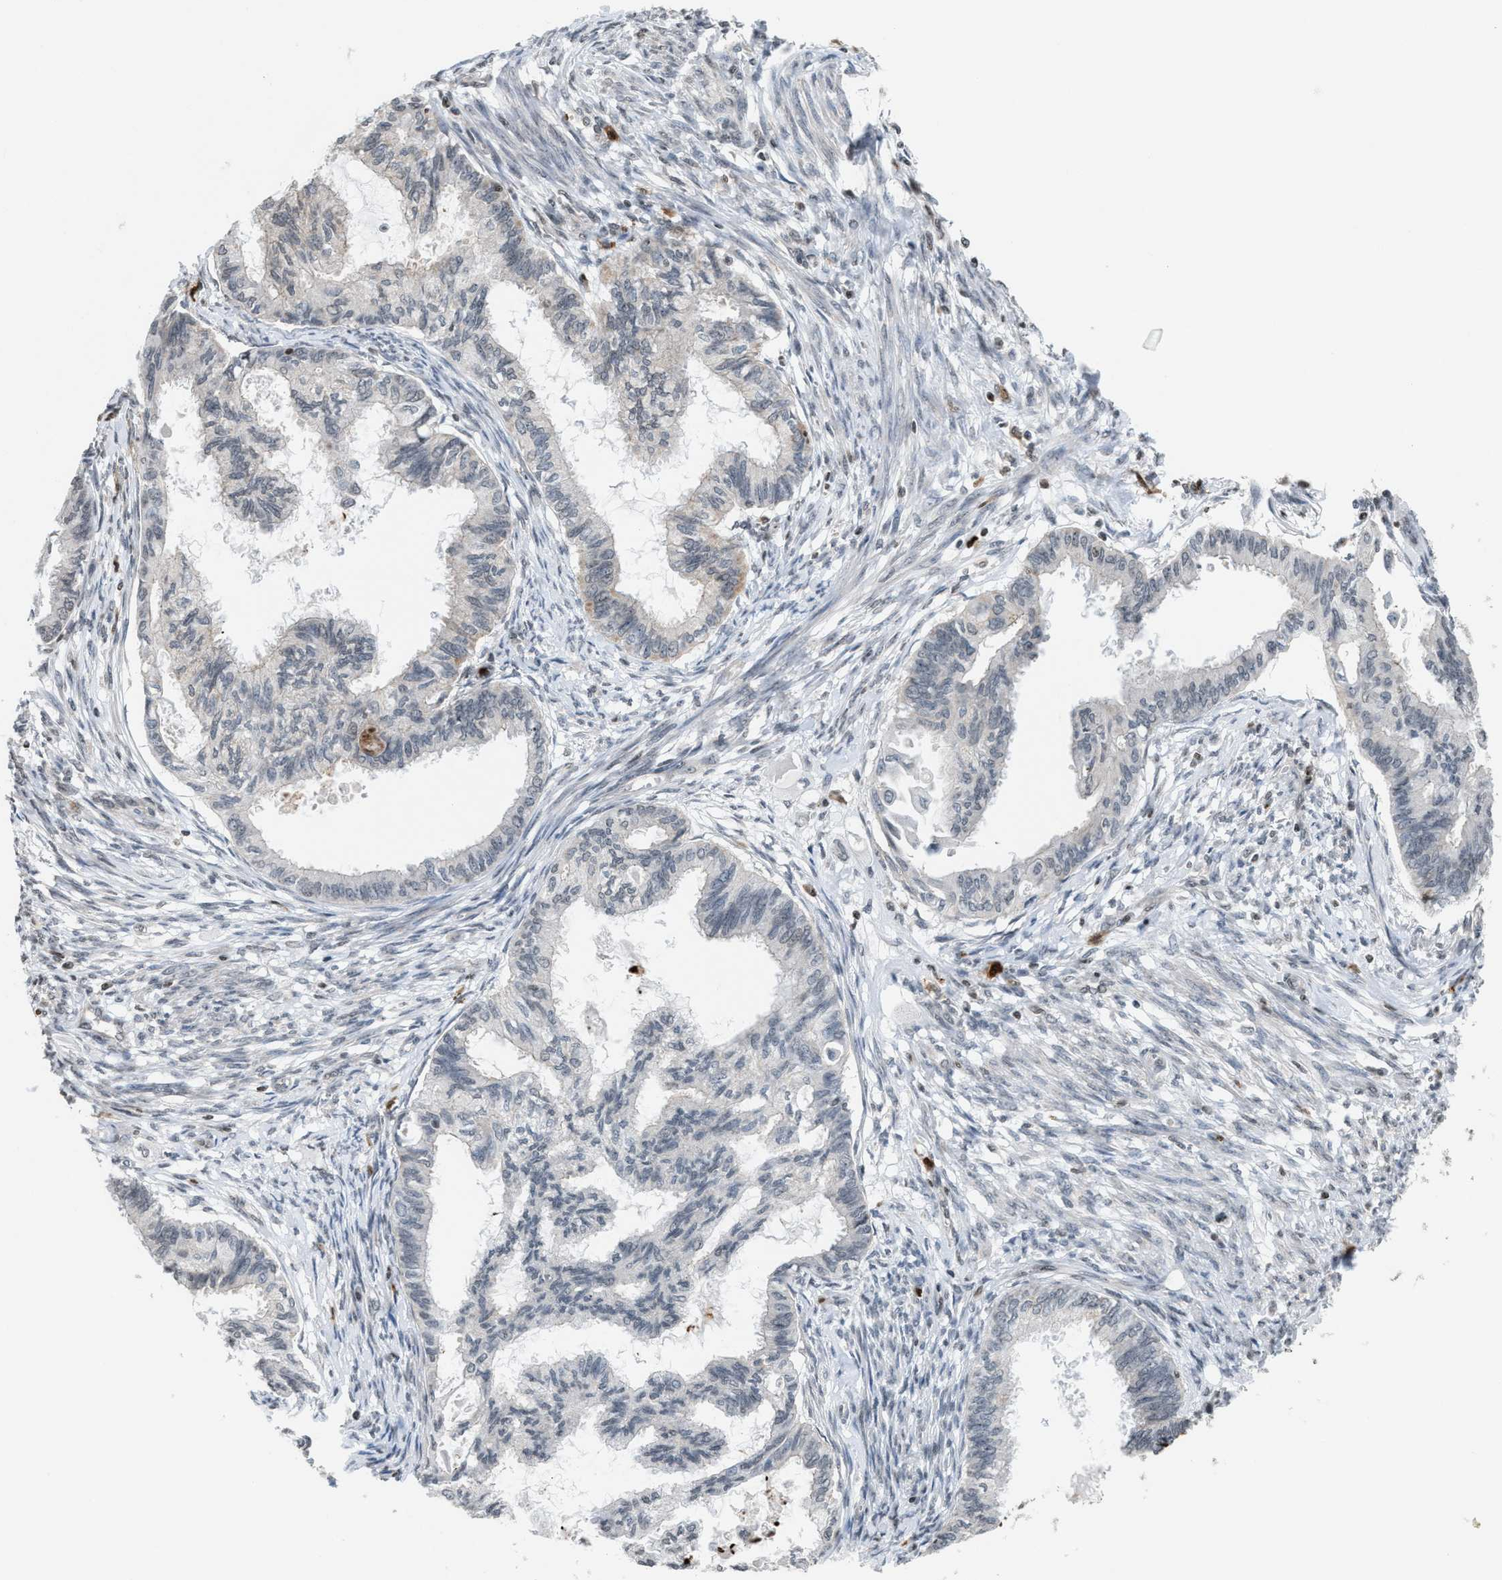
{"staining": {"intensity": "negative", "quantity": "none", "location": "none"}, "tissue": "cervical cancer", "cell_type": "Tumor cells", "image_type": "cancer", "snomed": [{"axis": "morphology", "description": "Normal tissue, NOS"}, {"axis": "morphology", "description": "Adenocarcinoma, NOS"}, {"axis": "topography", "description": "Cervix"}, {"axis": "topography", "description": "Endometrium"}], "caption": "This image is of cervical adenocarcinoma stained with immunohistochemistry to label a protein in brown with the nuclei are counter-stained blue. There is no staining in tumor cells.", "gene": "PRUNE2", "patient": {"sex": "female", "age": 86}}